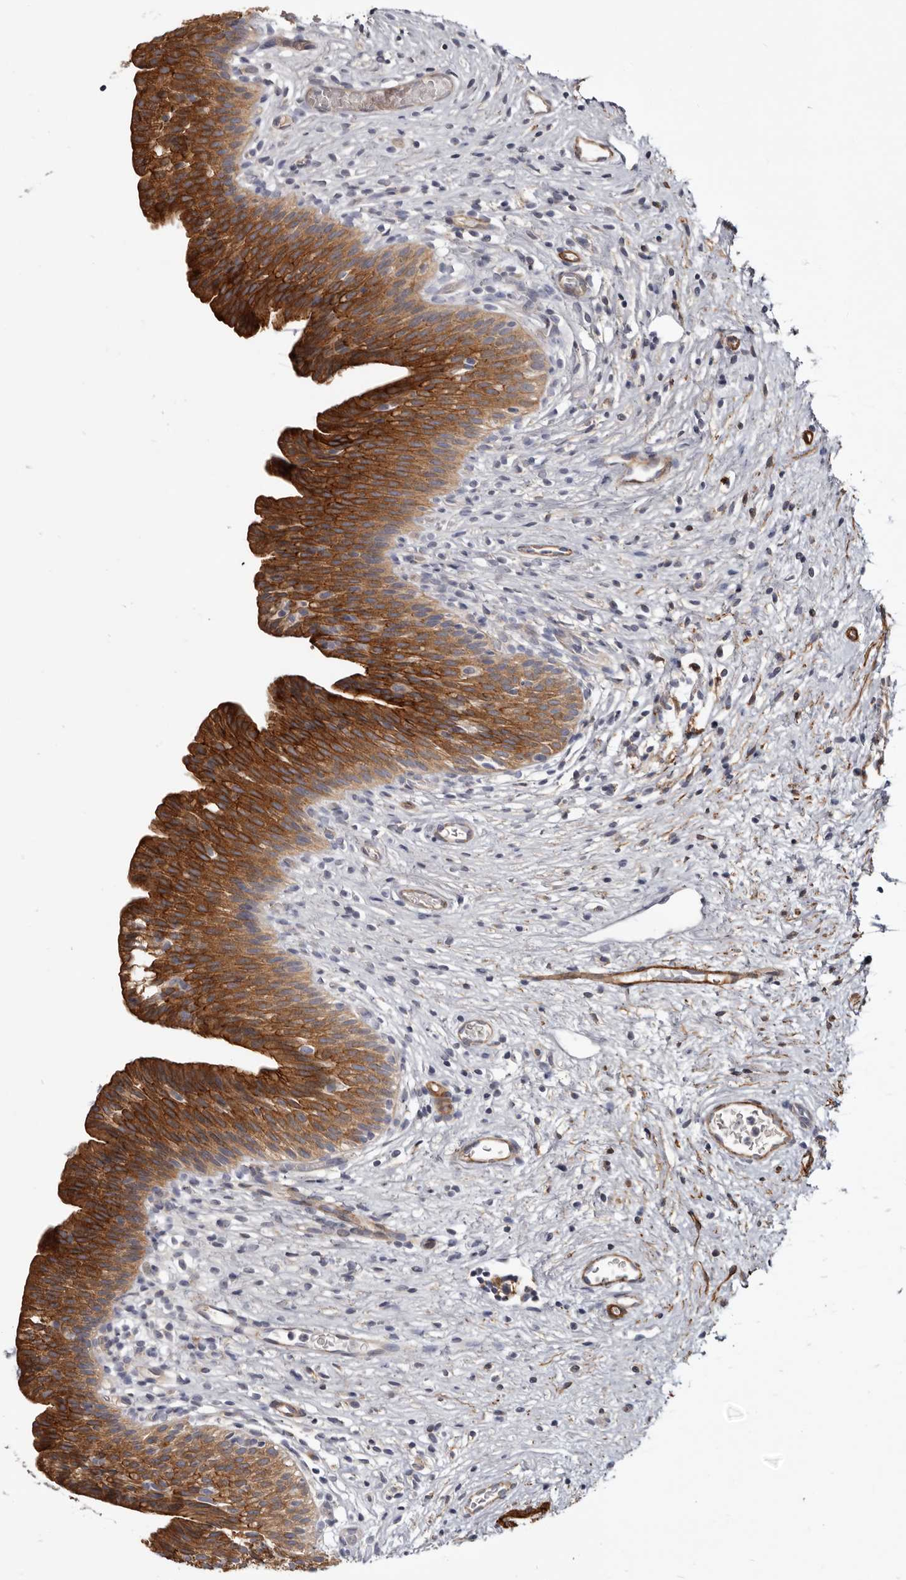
{"staining": {"intensity": "strong", "quantity": ">75%", "location": "cytoplasmic/membranous"}, "tissue": "urinary bladder", "cell_type": "Urothelial cells", "image_type": "normal", "snomed": [{"axis": "morphology", "description": "Normal tissue, NOS"}, {"axis": "topography", "description": "Urinary bladder"}], "caption": "Immunohistochemistry photomicrograph of unremarkable urinary bladder: urinary bladder stained using IHC demonstrates high levels of strong protein expression localized specifically in the cytoplasmic/membranous of urothelial cells, appearing as a cytoplasmic/membranous brown color.", "gene": "CGN", "patient": {"sex": "male", "age": 1}}